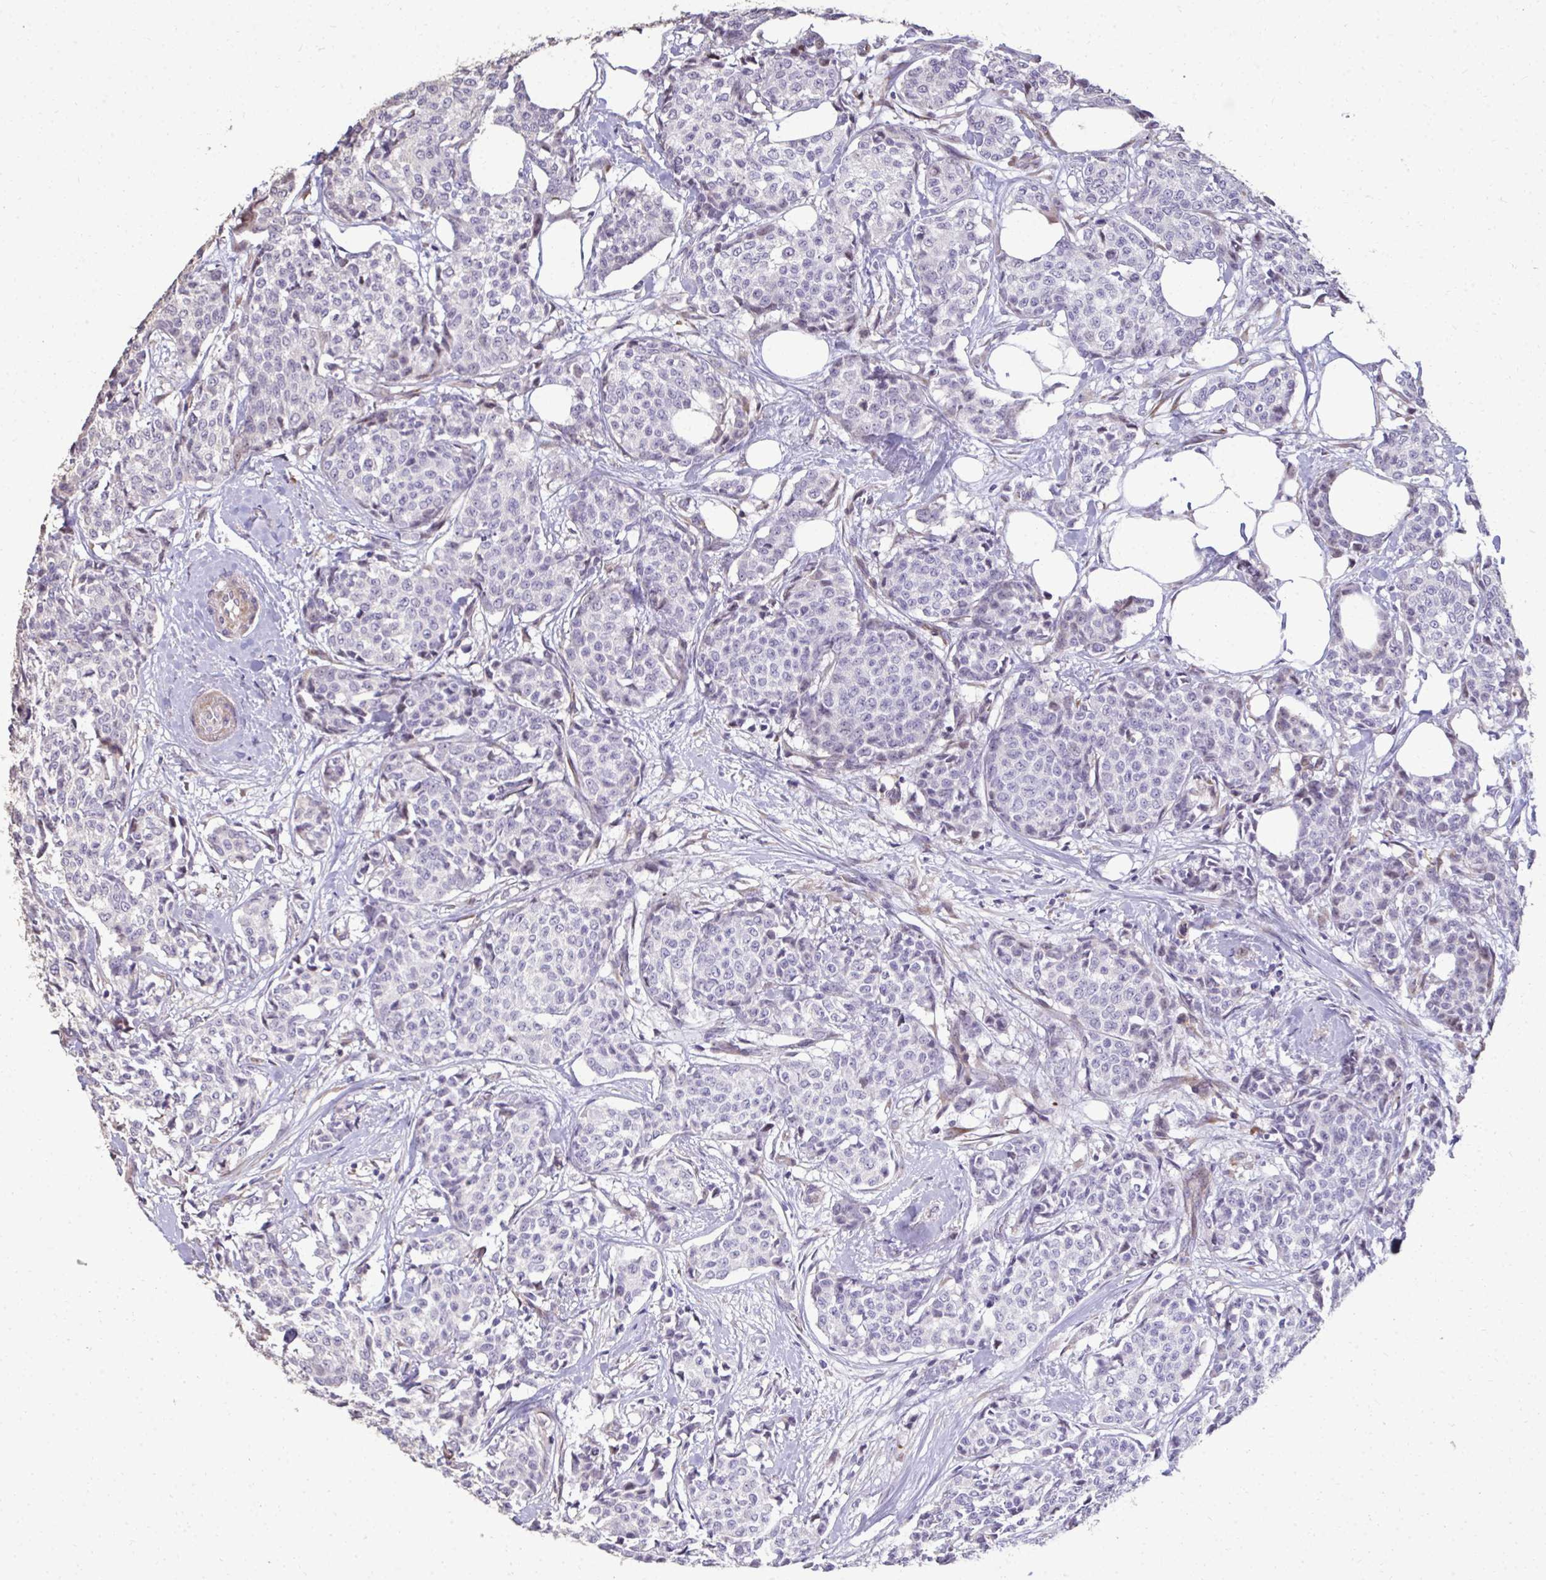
{"staining": {"intensity": "negative", "quantity": "none", "location": "none"}, "tissue": "breast cancer", "cell_type": "Tumor cells", "image_type": "cancer", "snomed": [{"axis": "morphology", "description": "Duct carcinoma"}, {"axis": "topography", "description": "Breast"}], "caption": "The IHC micrograph has no significant expression in tumor cells of breast intraductal carcinoma tissue.", "gene": "FIBCD1", "patient": {"sex": "female", "age": 91}}